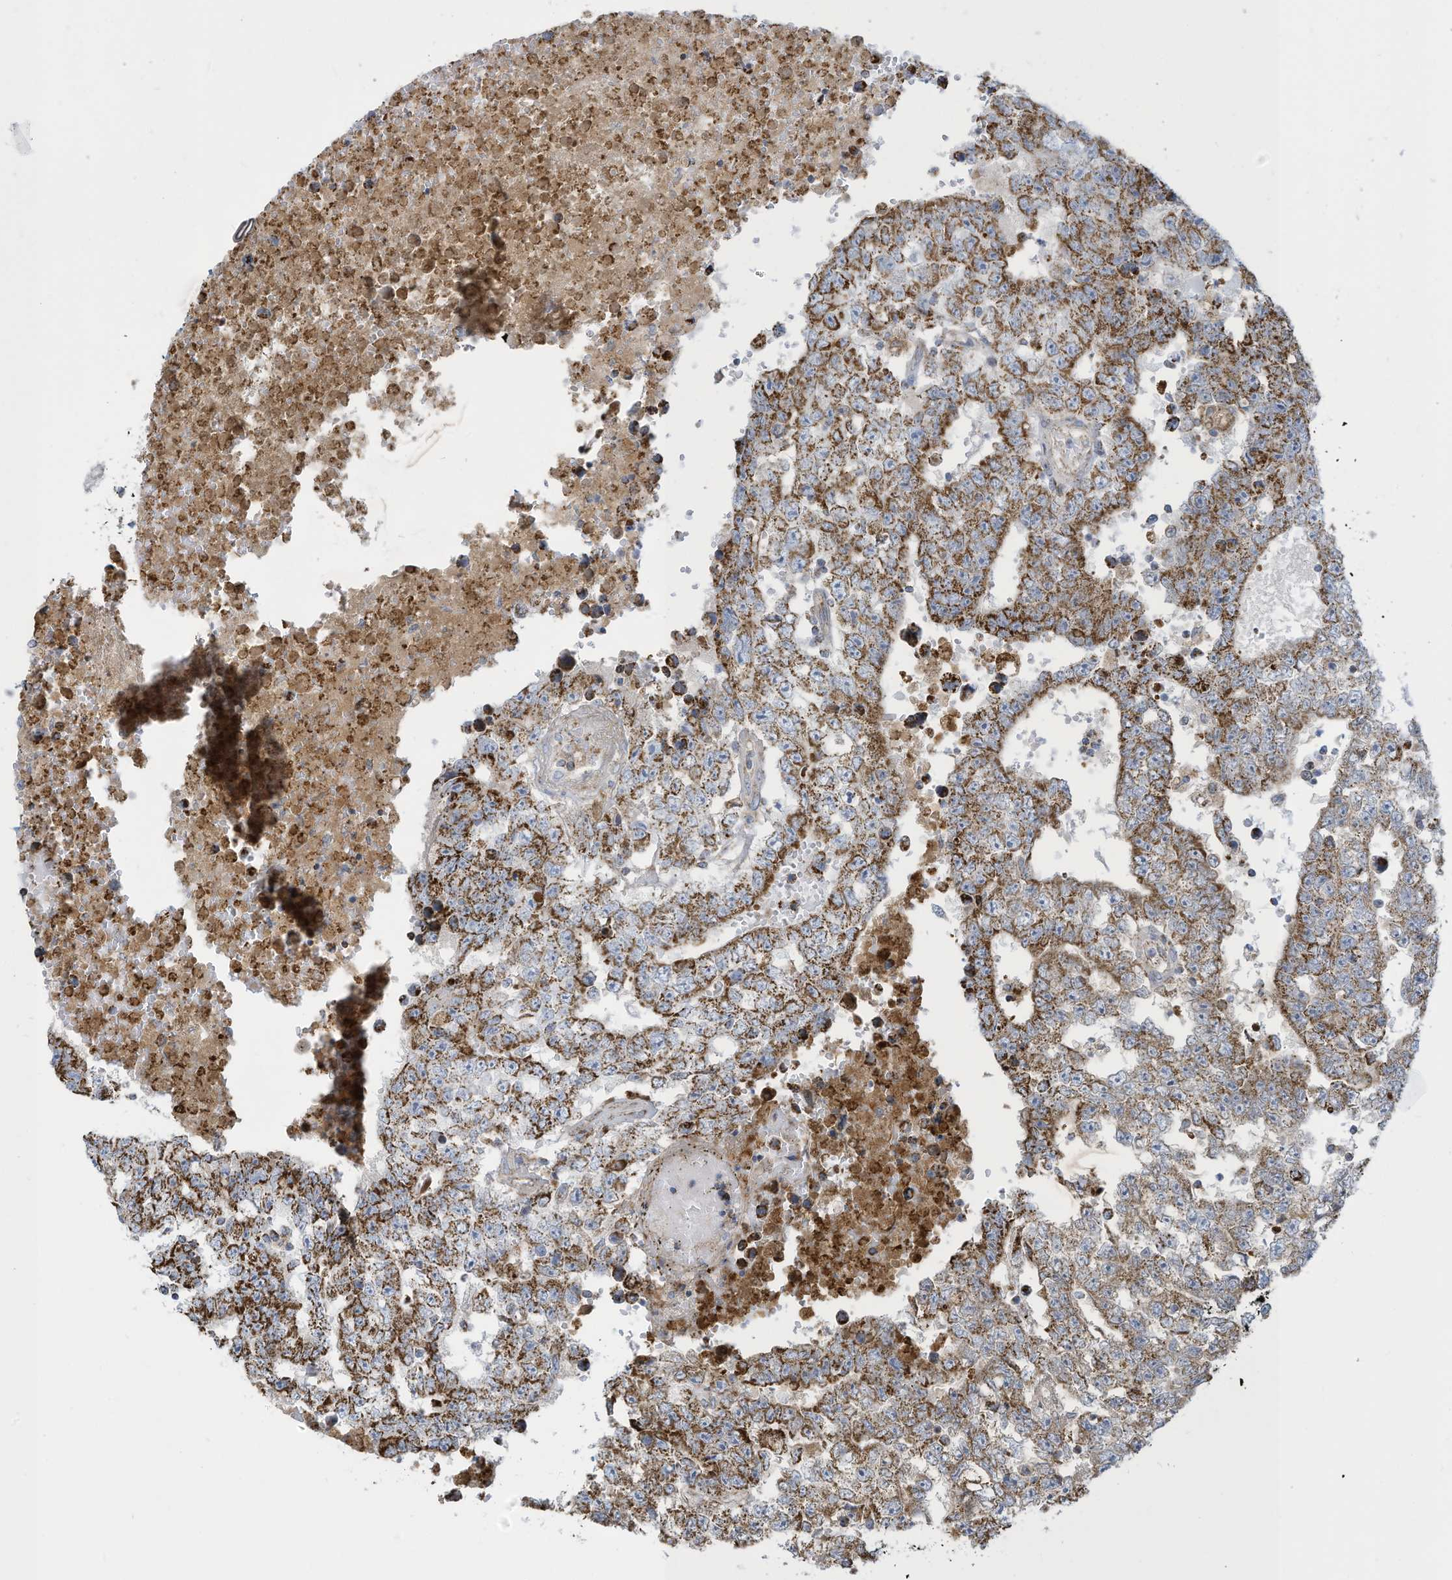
{"staining": {"intensity": "moderate", "quantity": ">75%", "location": "cytoplasmic/membranous"}, "tissue": "testis cancer", "cell_type": "Tumor cells", "image_type": "cancer", "snomed": [{"axis": "morphology", "description": "Carcinoma, Embryonal, NOS"}, {"axis": "topography", "description": "Testis"}], "caption": "Testis embryonal carcinoma stained with immunohistochemistry (IHC) exhibits moderate cytoplasmic/membranous expression in approximately >75% of tumor cells.", "gene": "NLN", "patient": {"sex": "male", "age": 25}}